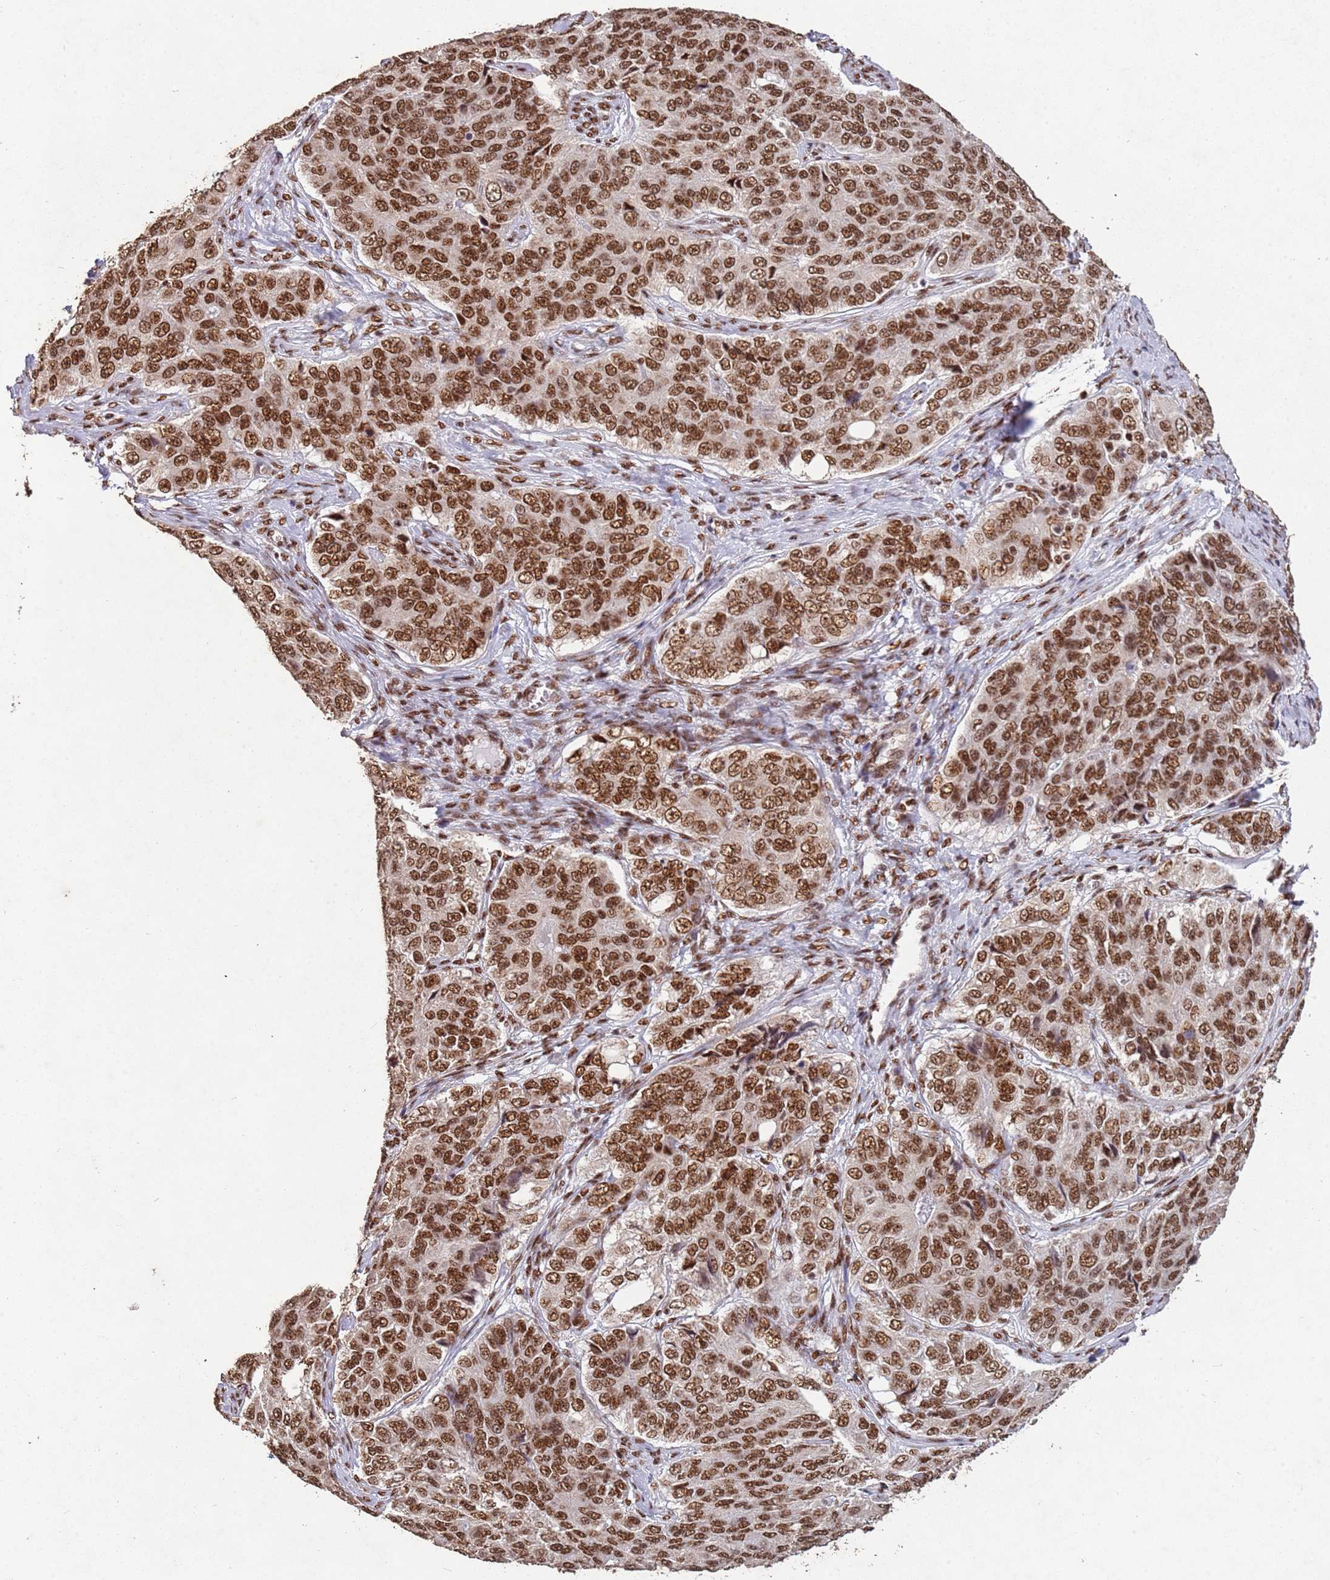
{"staining": {"intensity": "strong", "quantity": ">75%", "location": "nuclear"}, "tissue": "ovarian cancer", "cell_type": "Tumor cells", "image_type": "cancer", "snomed": [{"axis": "morphology", "description": "Carcinoma, endometroid"}, {"axis": "topography", "description": "Ovary"}], "caption": "Protein expression analysis of ovarian cancer reveals strong nuclear expression in approximately >75% of tumor cells. The protein is shown in brown color, while the nuclei are stained blue.", "gene": "ESF1", "patient": {"sex": "female", "age": 51}}